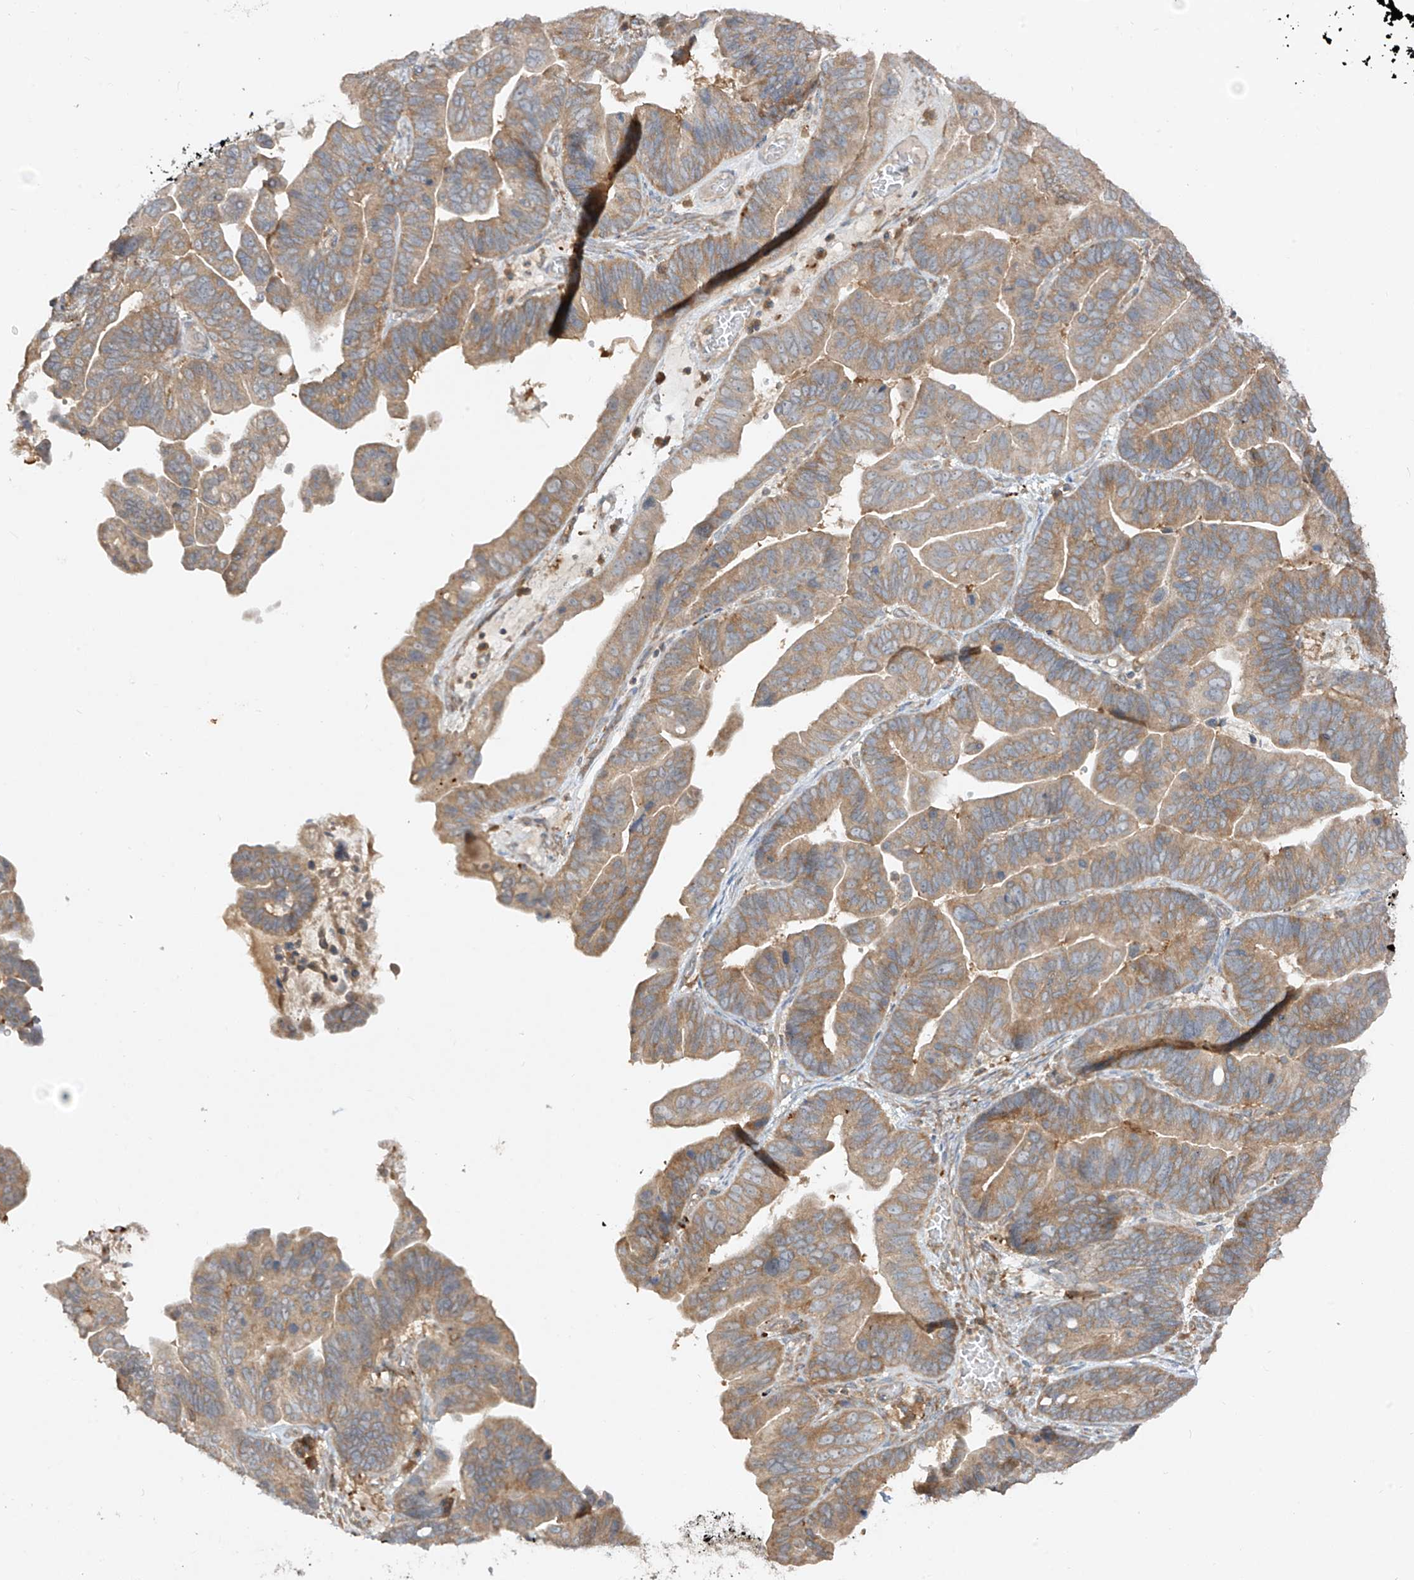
{"staining": {"intensity": "moderate", "quantity": ">75%", "location": "cytoplasmic/membranous"}, "tissue": "ovarian cancer", "cell_type": "Tumor cells", "image_type": "cancer", "snomed": [{"axis": "morphology", "description": "Cystadenocarcinoma, serous, NOS"}, {"axis": "topography", "description": "Ovary"}], "caption": "There is medium levels of moderate cytoplasmic/membranous staining in tumor cells of ovarian cancer, as demonstrated by immunohistochemical staining (brown color).", "gene": "LDAH", "patient": {"sex": "female", "age": 56}}